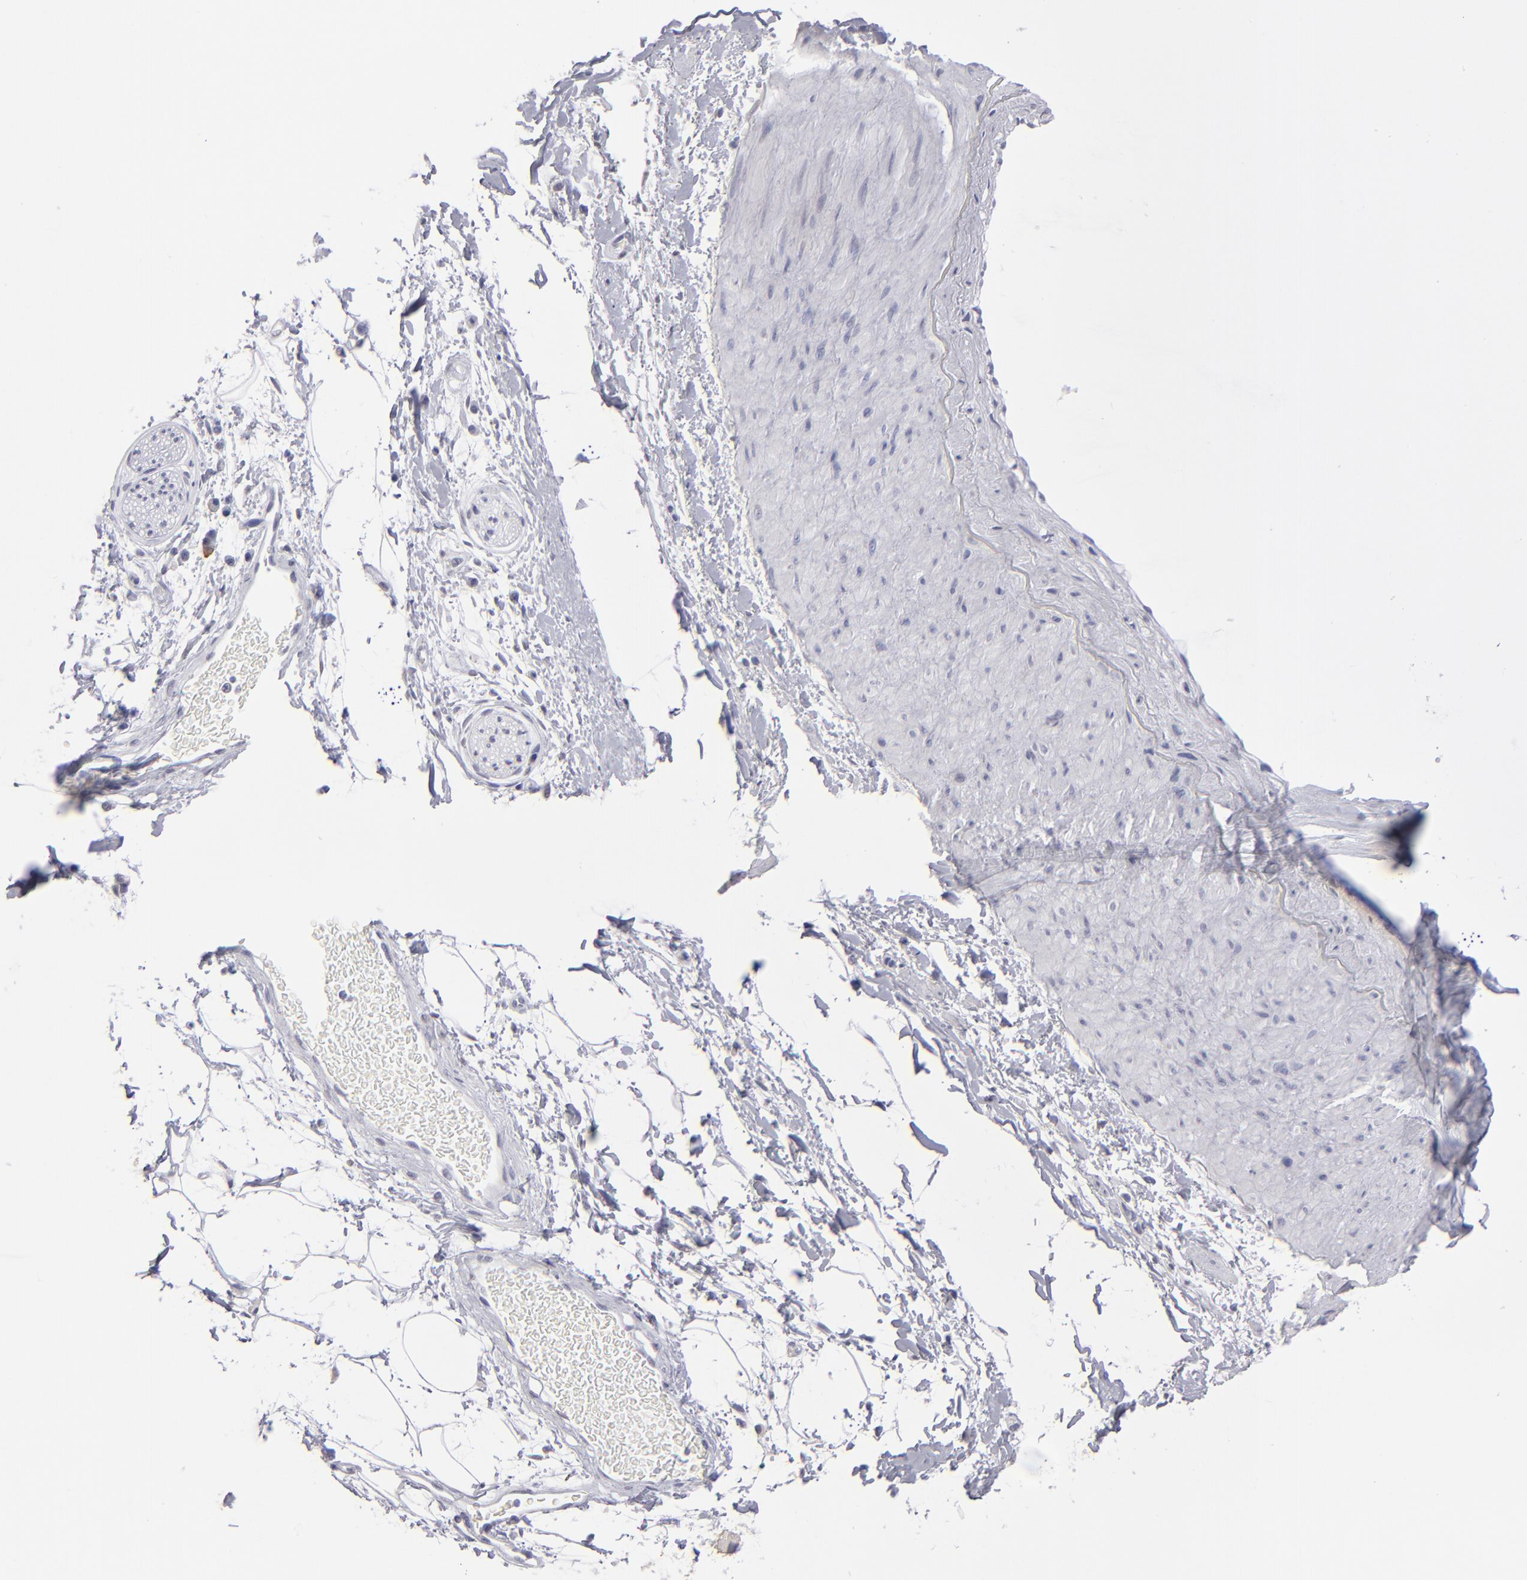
{"staining": {"intensity": "negative", "quantity": "none", "location": "none"}, "tissue": "adipose tissue", "cell_type": "Adipocytes", "image_type": "normal", "snomed": [{"axis": "morphology", "description": "Normal tissue, NOS"}, {"axis": "topography", "description": "Soft tissue"}], "caption": "The micrograph shows no staining of adipocytes in normal adipose tissue.", "gene": "ALDOB", "patient": {"sex": "male", "age": 72}}